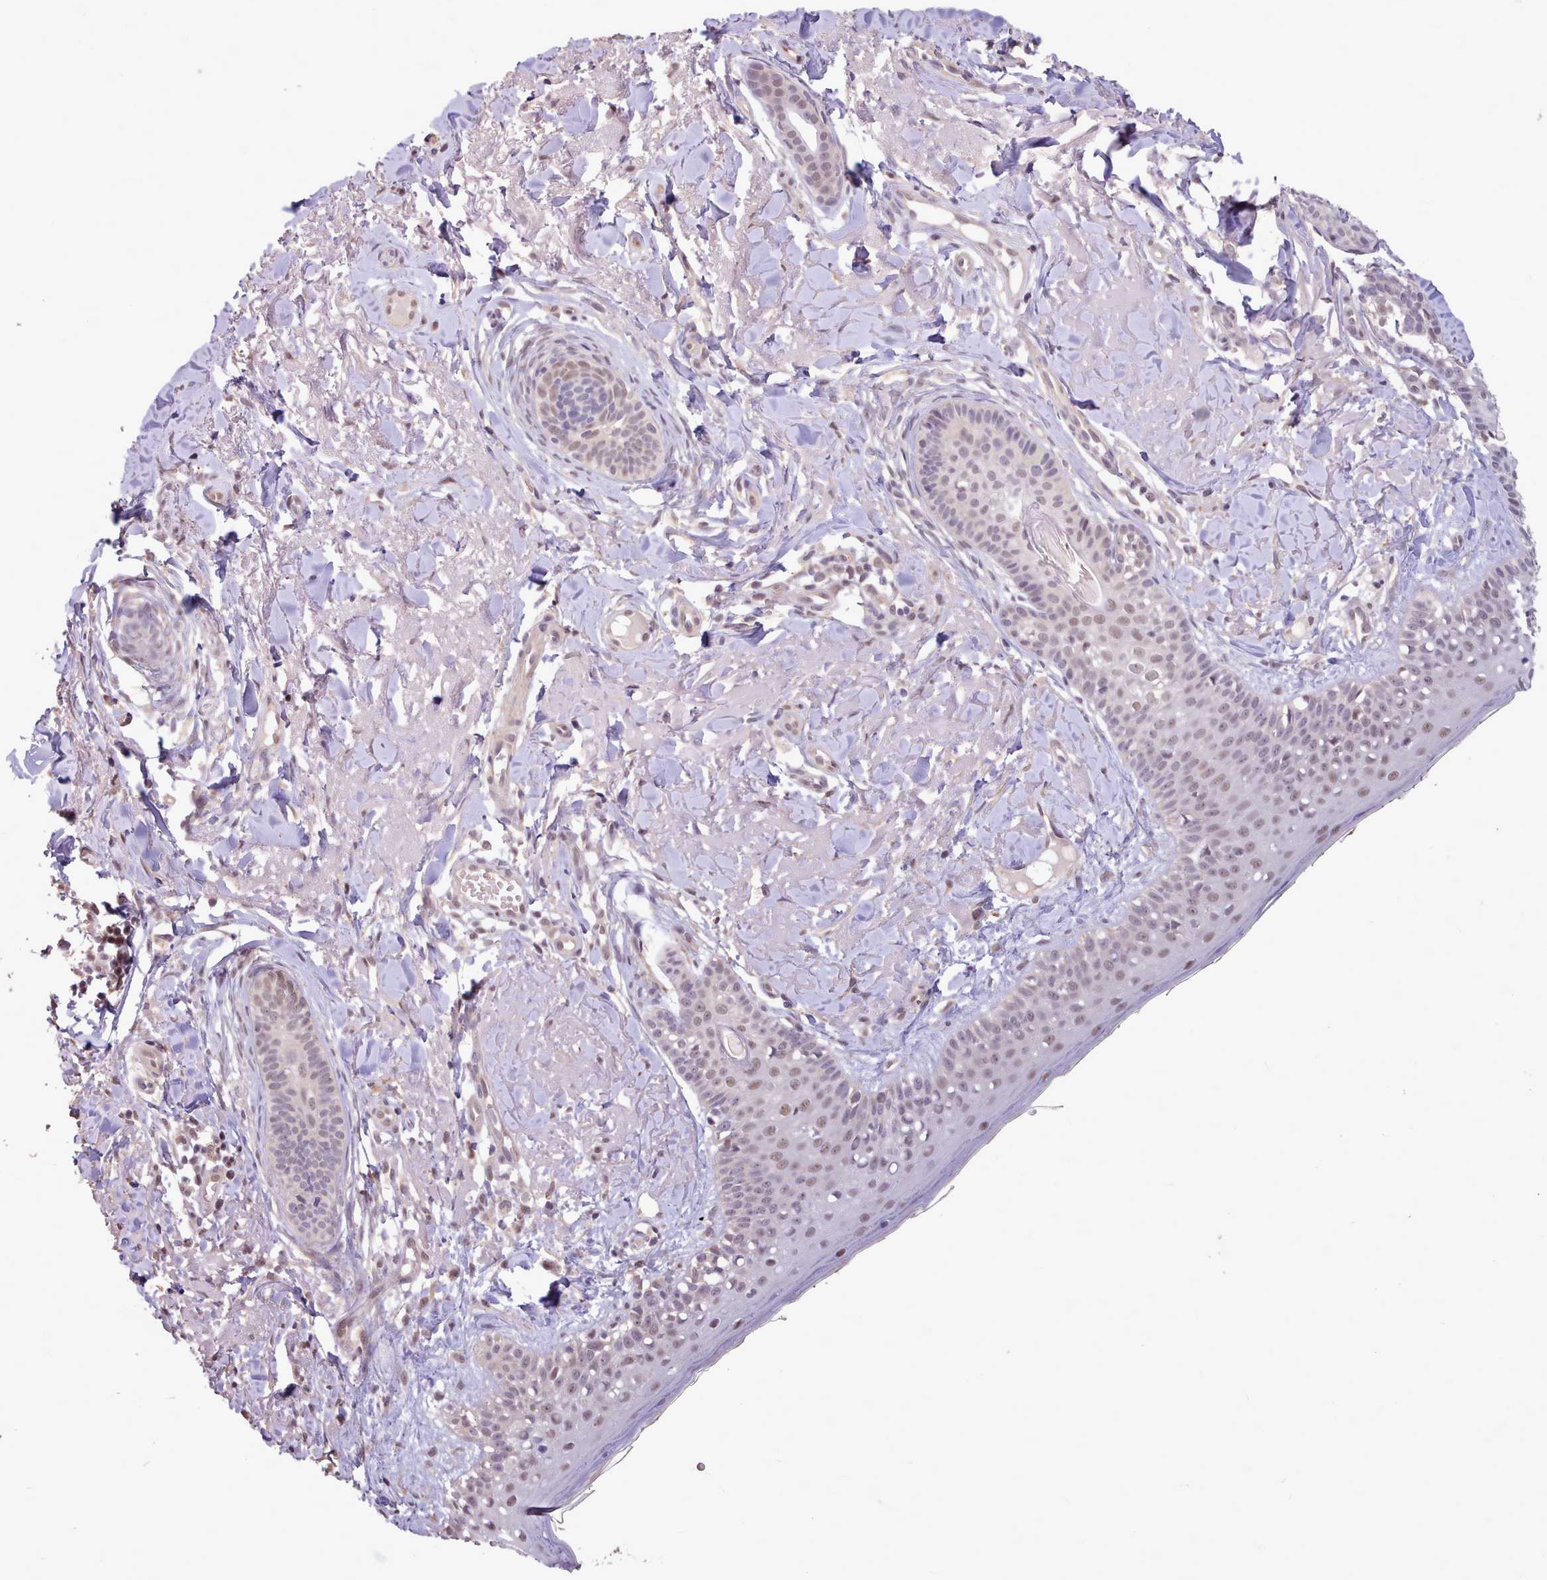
{"staining": {"intensity": "weak", "quantity": "25%-75%", "location": "nuclear"}, "tissue": "skin cancer", "cell_type": "Tumor cells", "image_type": "cancer", "snomed": [{"axis": "morphology", "description": "Basal cell carcinoma"}, {"axis": "topography", "description": "Skin"}], "caption": "There is low levels of weak nuclear positivity in tumor cells of skin cancer, as demonstrated by immunohistochemical staining (brown color).", "gene": "ZNF607", "patient": {"sex": "female", "age": 76}}